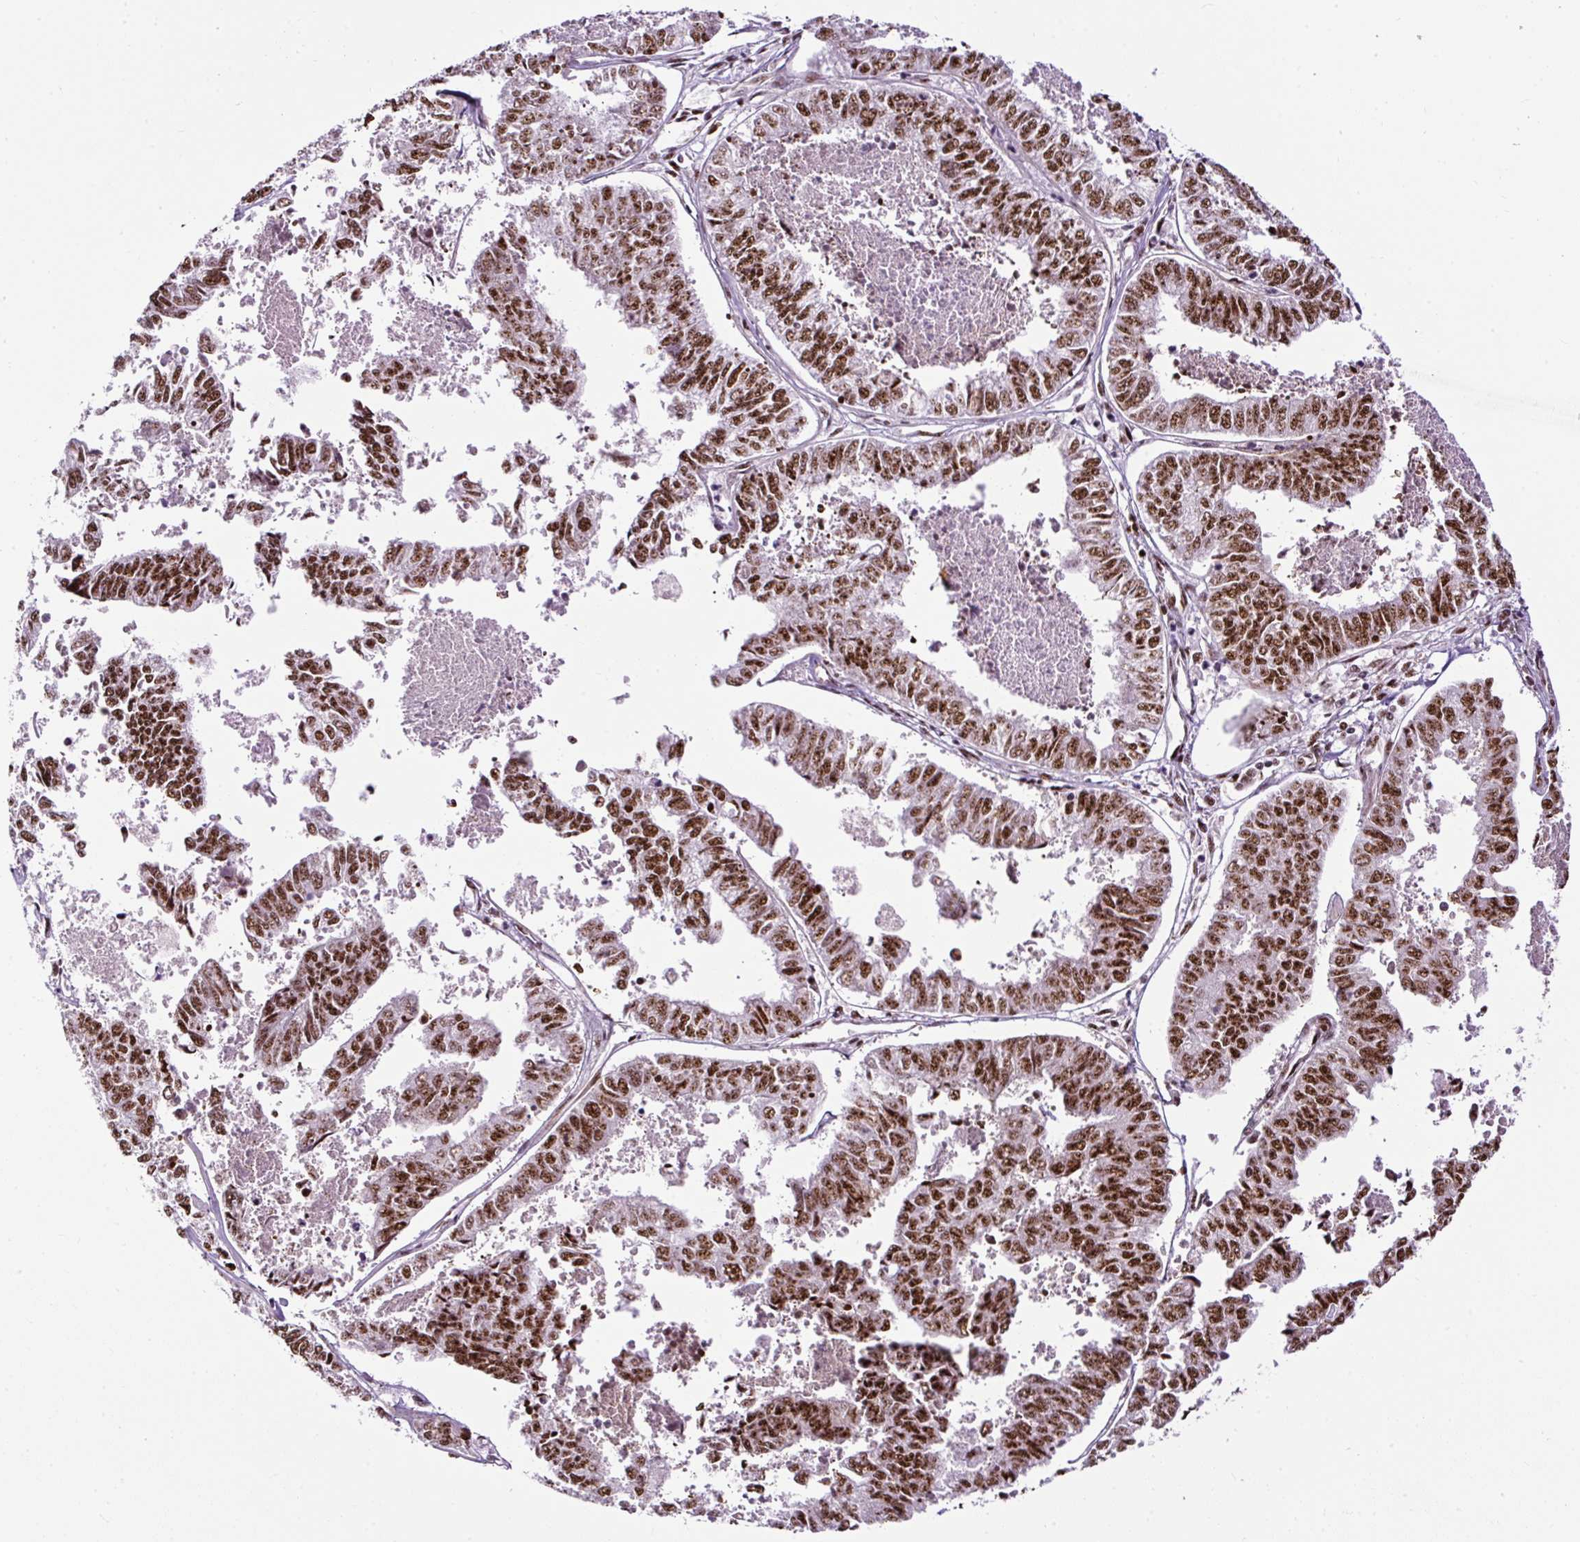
{"staining": {"intensity": "strong", "quantity": ">75%", "location": "nuclear"}, "tissue": "endometrial cancer", "cell_type": "Tumor cells", "image_type": "cancer", "snomed": [{"axis": "morphology", "description": "Adenocarcinoma, NOS"}, {"axis": "topography", "description": "Endometrium"}], "caption": "IHC (DAB) staining of human adenocarcinoma (endometrial) exhibits strong nuclear protein positivity in approximately >75% of tumor cells.", "gene": "LUC7L2", "patient": {"sex": "female", "age": 73}}